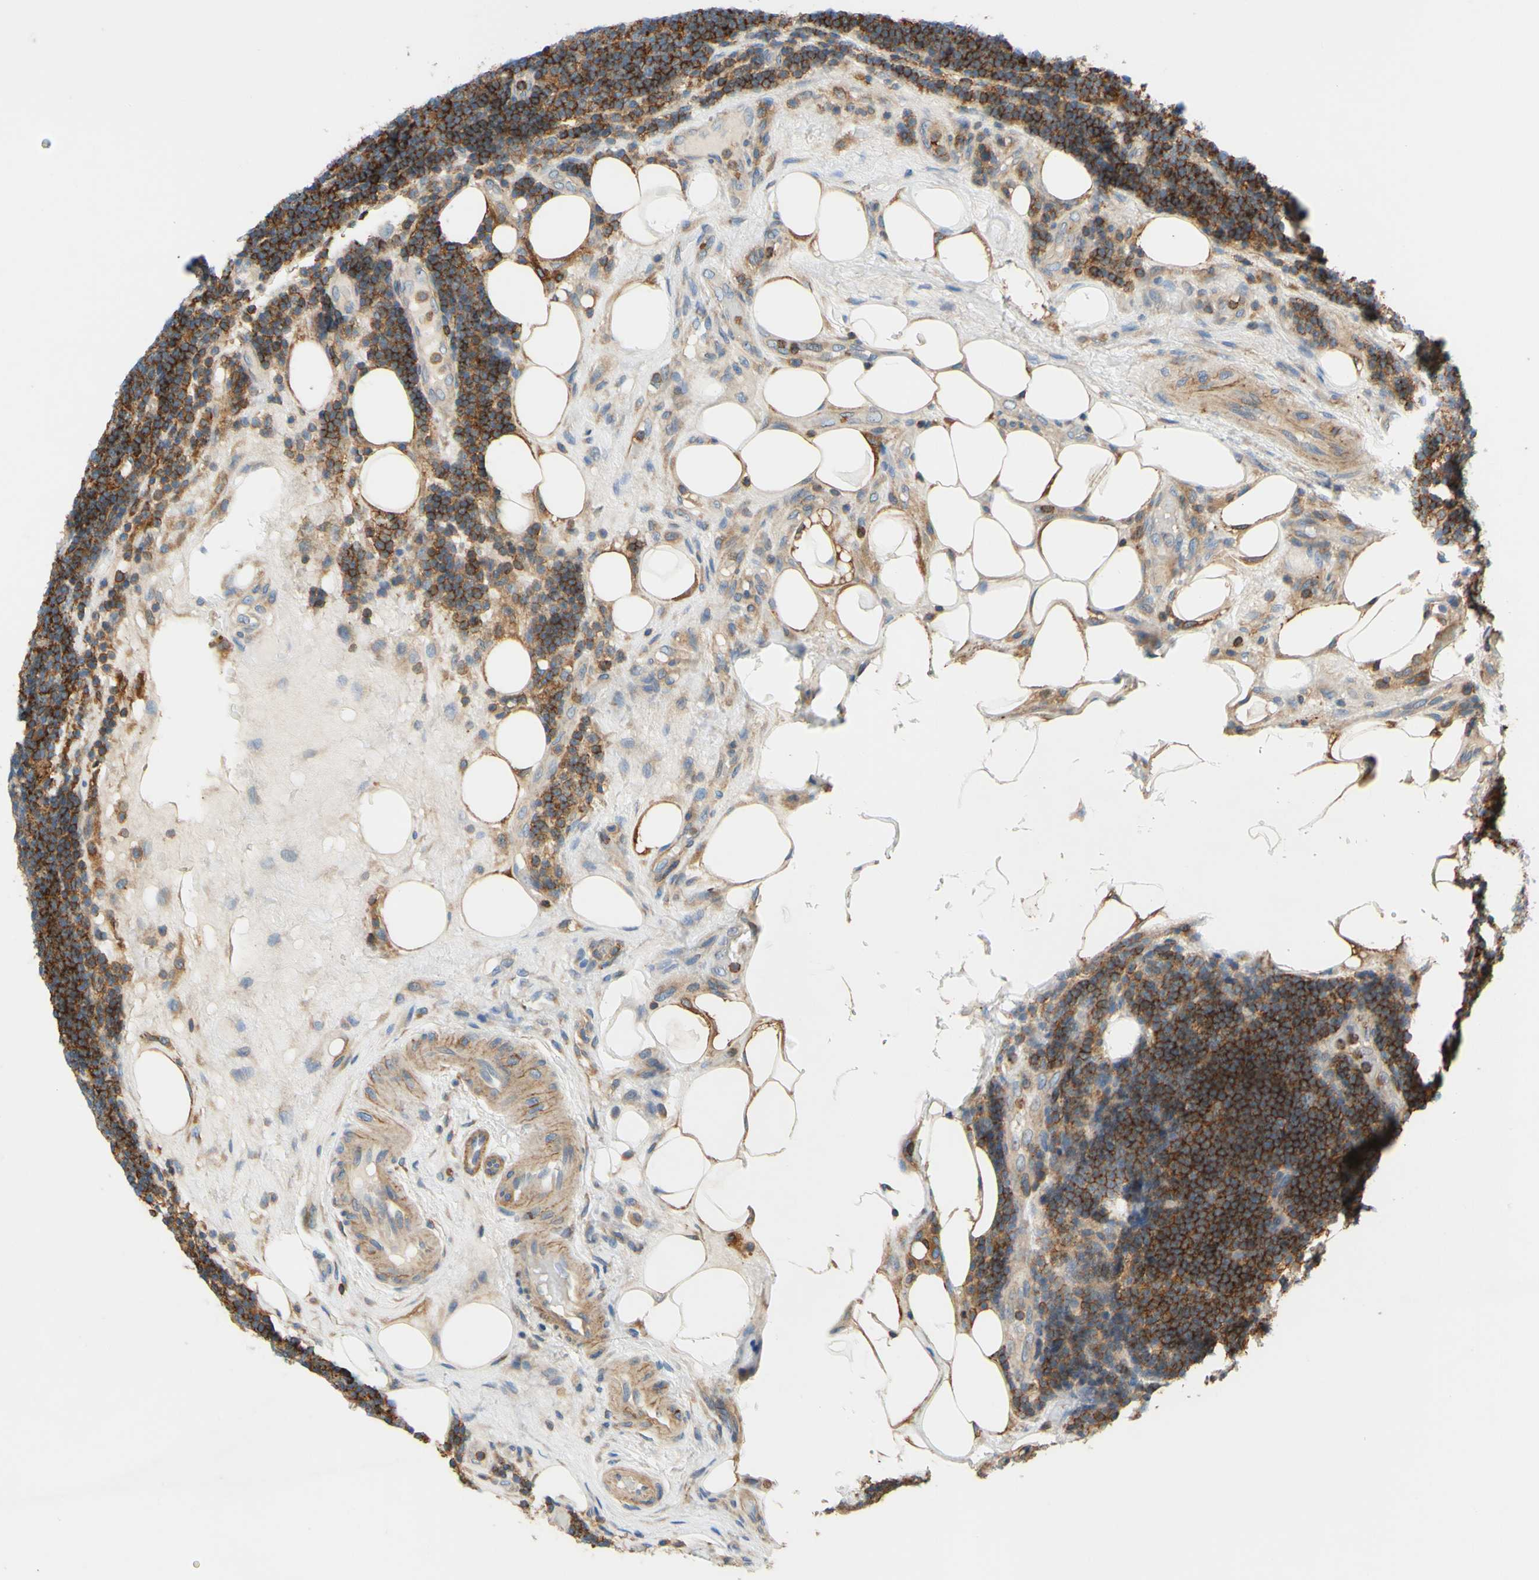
{"staining": {"intensity": "moderate", "quantity": ">75%", "location": "cytoplasmic/membranous"}, "tissue": "lymphoma", "cell_type": "Tumor cells", "image_type": "cancer", "snomed": [{"axis": "morphology", "description": "Malignant lymphoma, non-Hodgkin's type, Low grade"}, {"axis": "topography", "description": "Lymph node"}], "caption": "Lymphoma stained for a protein (brown) exhibits moderate cytoplasmic/membranous positive expression in about >75% of tumor cells.", "gene": "POR", "patient": {"sex": "male", "age": 83}}